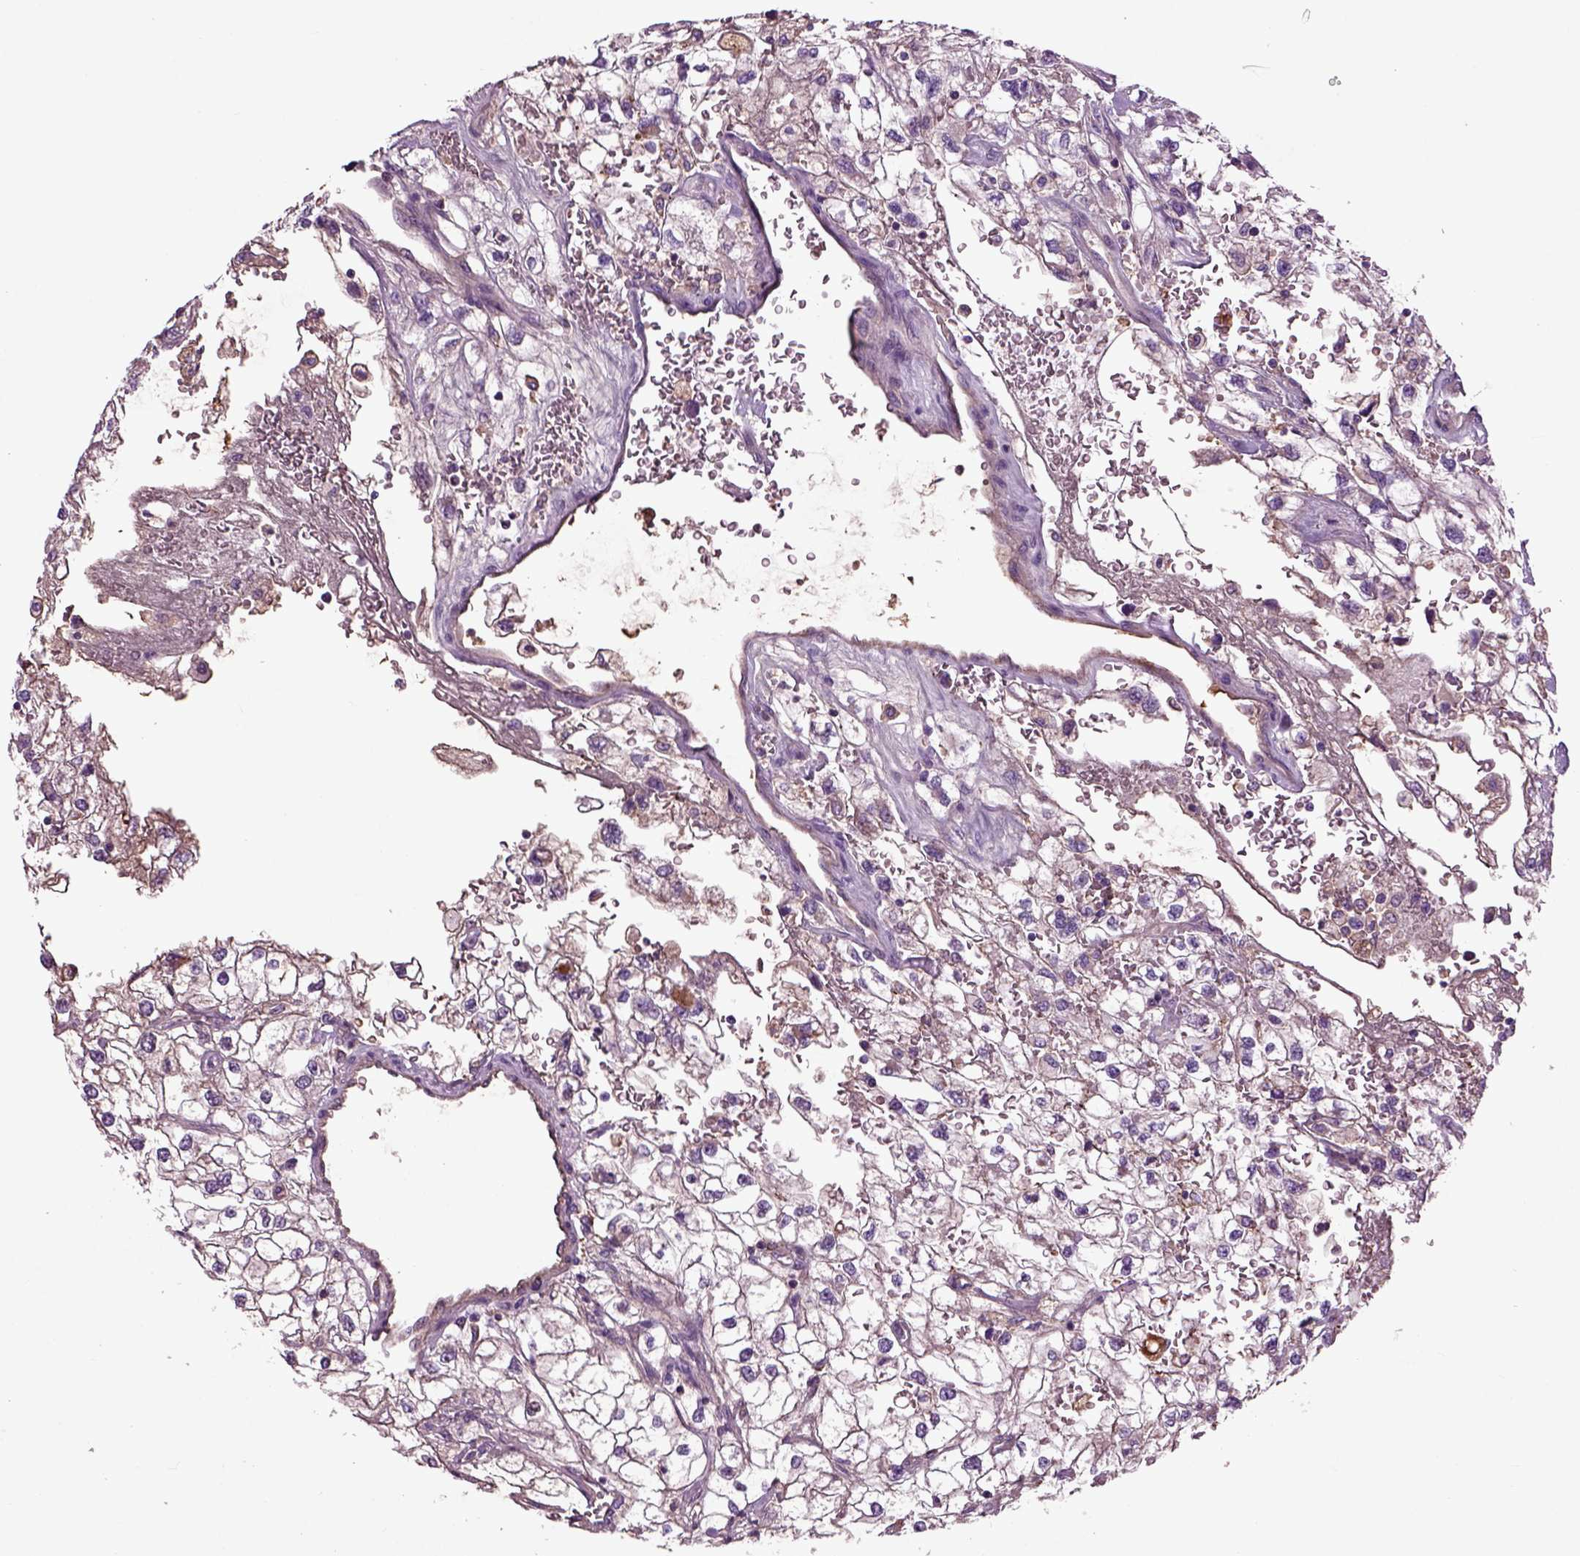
{"staining": {"intensity": "negative", "quantity": "none", "location": "none"}, "tissue": "renal cancer", "cell_type": "Tumor cells", "image_type": "cancer", "snomed": [{"axis": "morphology", "description": "Adenocarcinoma, NOS"}, {"axis": "topography", "description": "Kidney"}], "caption": "Human renal cancer (adenocarcinoma) stained for a protein using immunohistochemistry reveals no positivity in tumor cells.", "gene": "SPON1", "patient": {"sex": "male", "age": 59}}